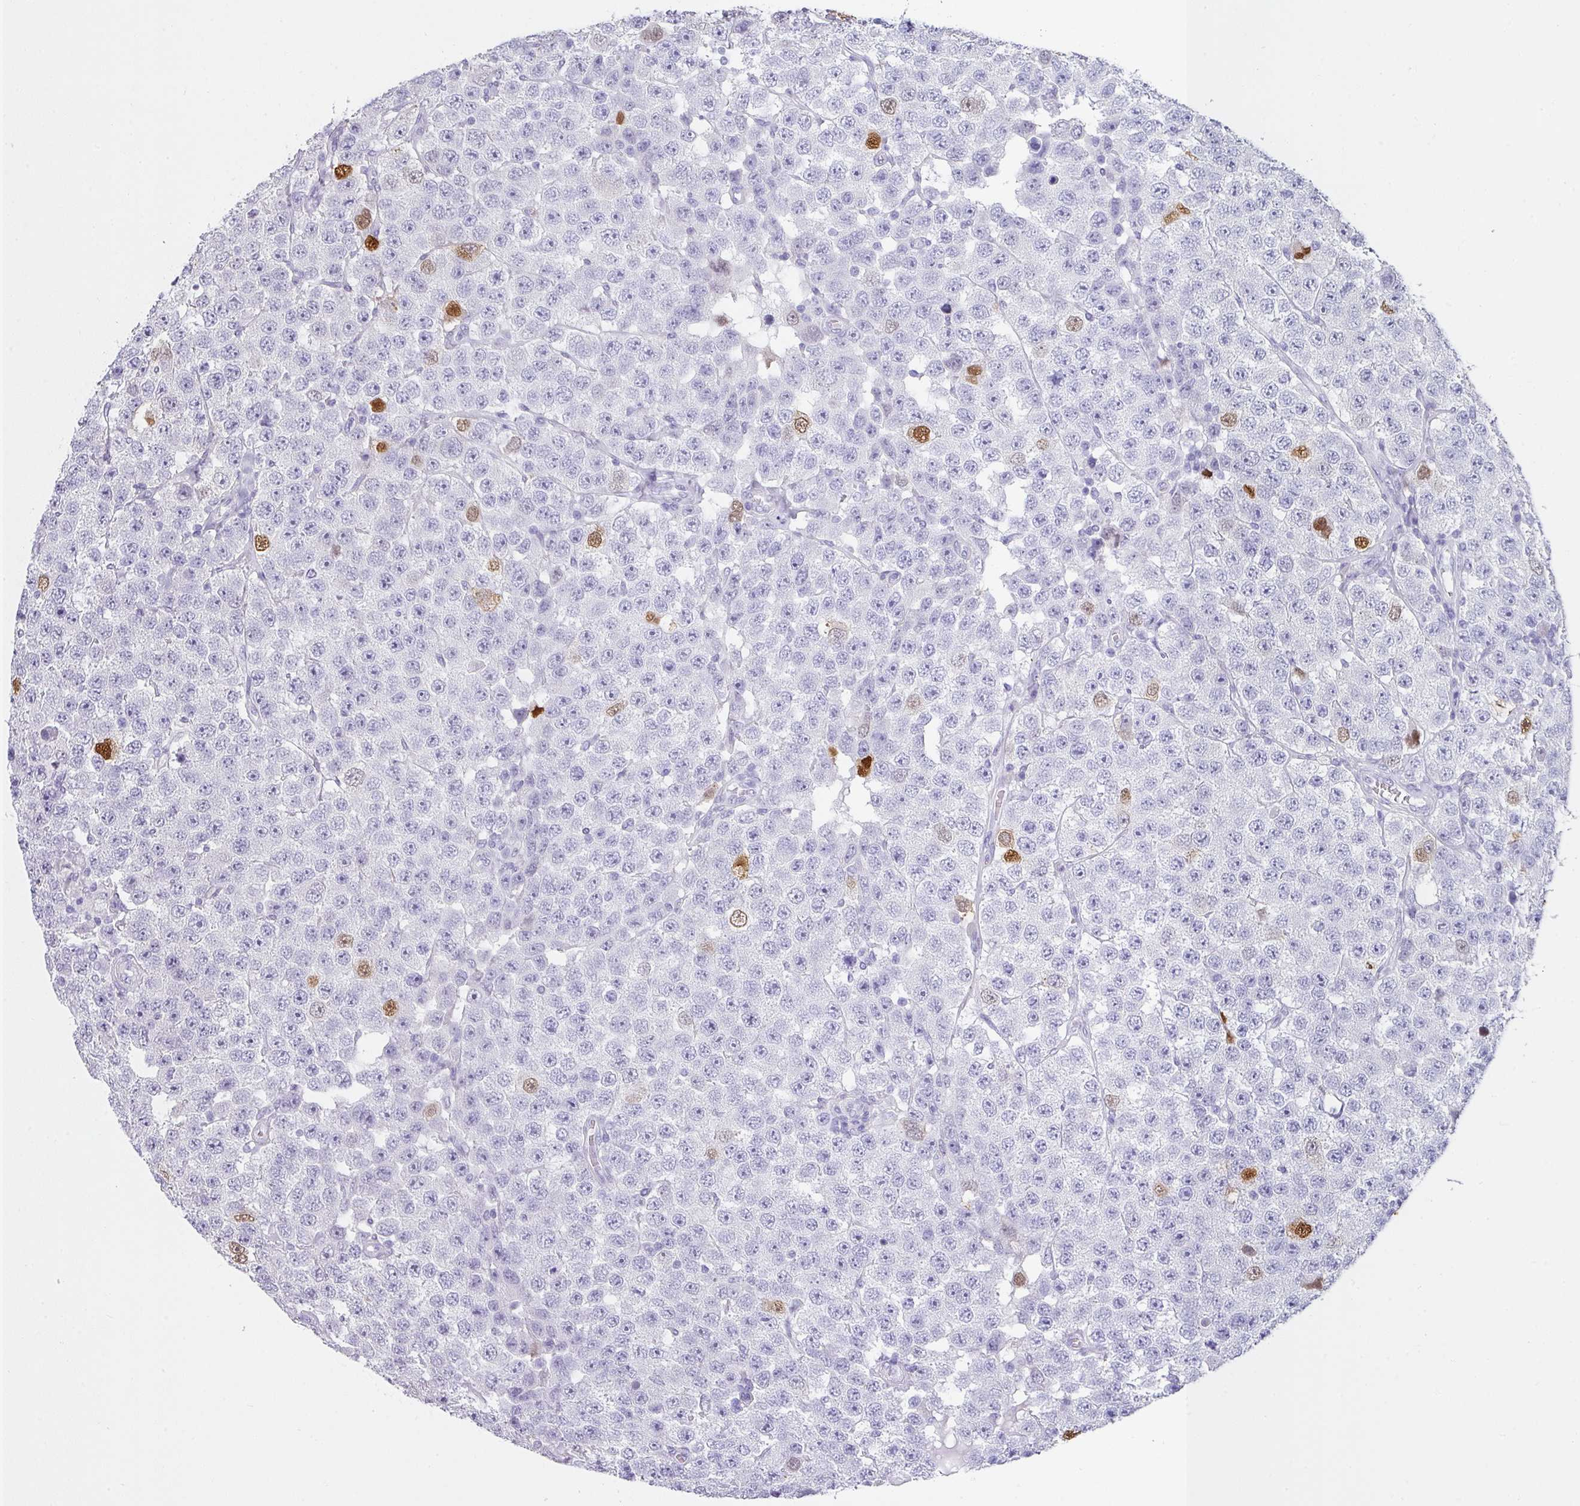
{"staining": {"intensity": "moderate", "quantity": "<25%", "location": "nuclear"}, "tissue": "testis cancer", "cell_type": "Tumor cells", "image_type": "cancer", "snomed": [{"axis": "morphology", "description": "Seminoma, NOS"}, {"axis": "topography", "description": "Testis"}], "caption": "There is low levels of moderate nuclear positivity in tumor cells of testis cancer (seminoma), as demonstrated by immunohistochemical staining (brown color).", "gene": "VCY1B", "patient": {"sex": "male", "age": 28}}